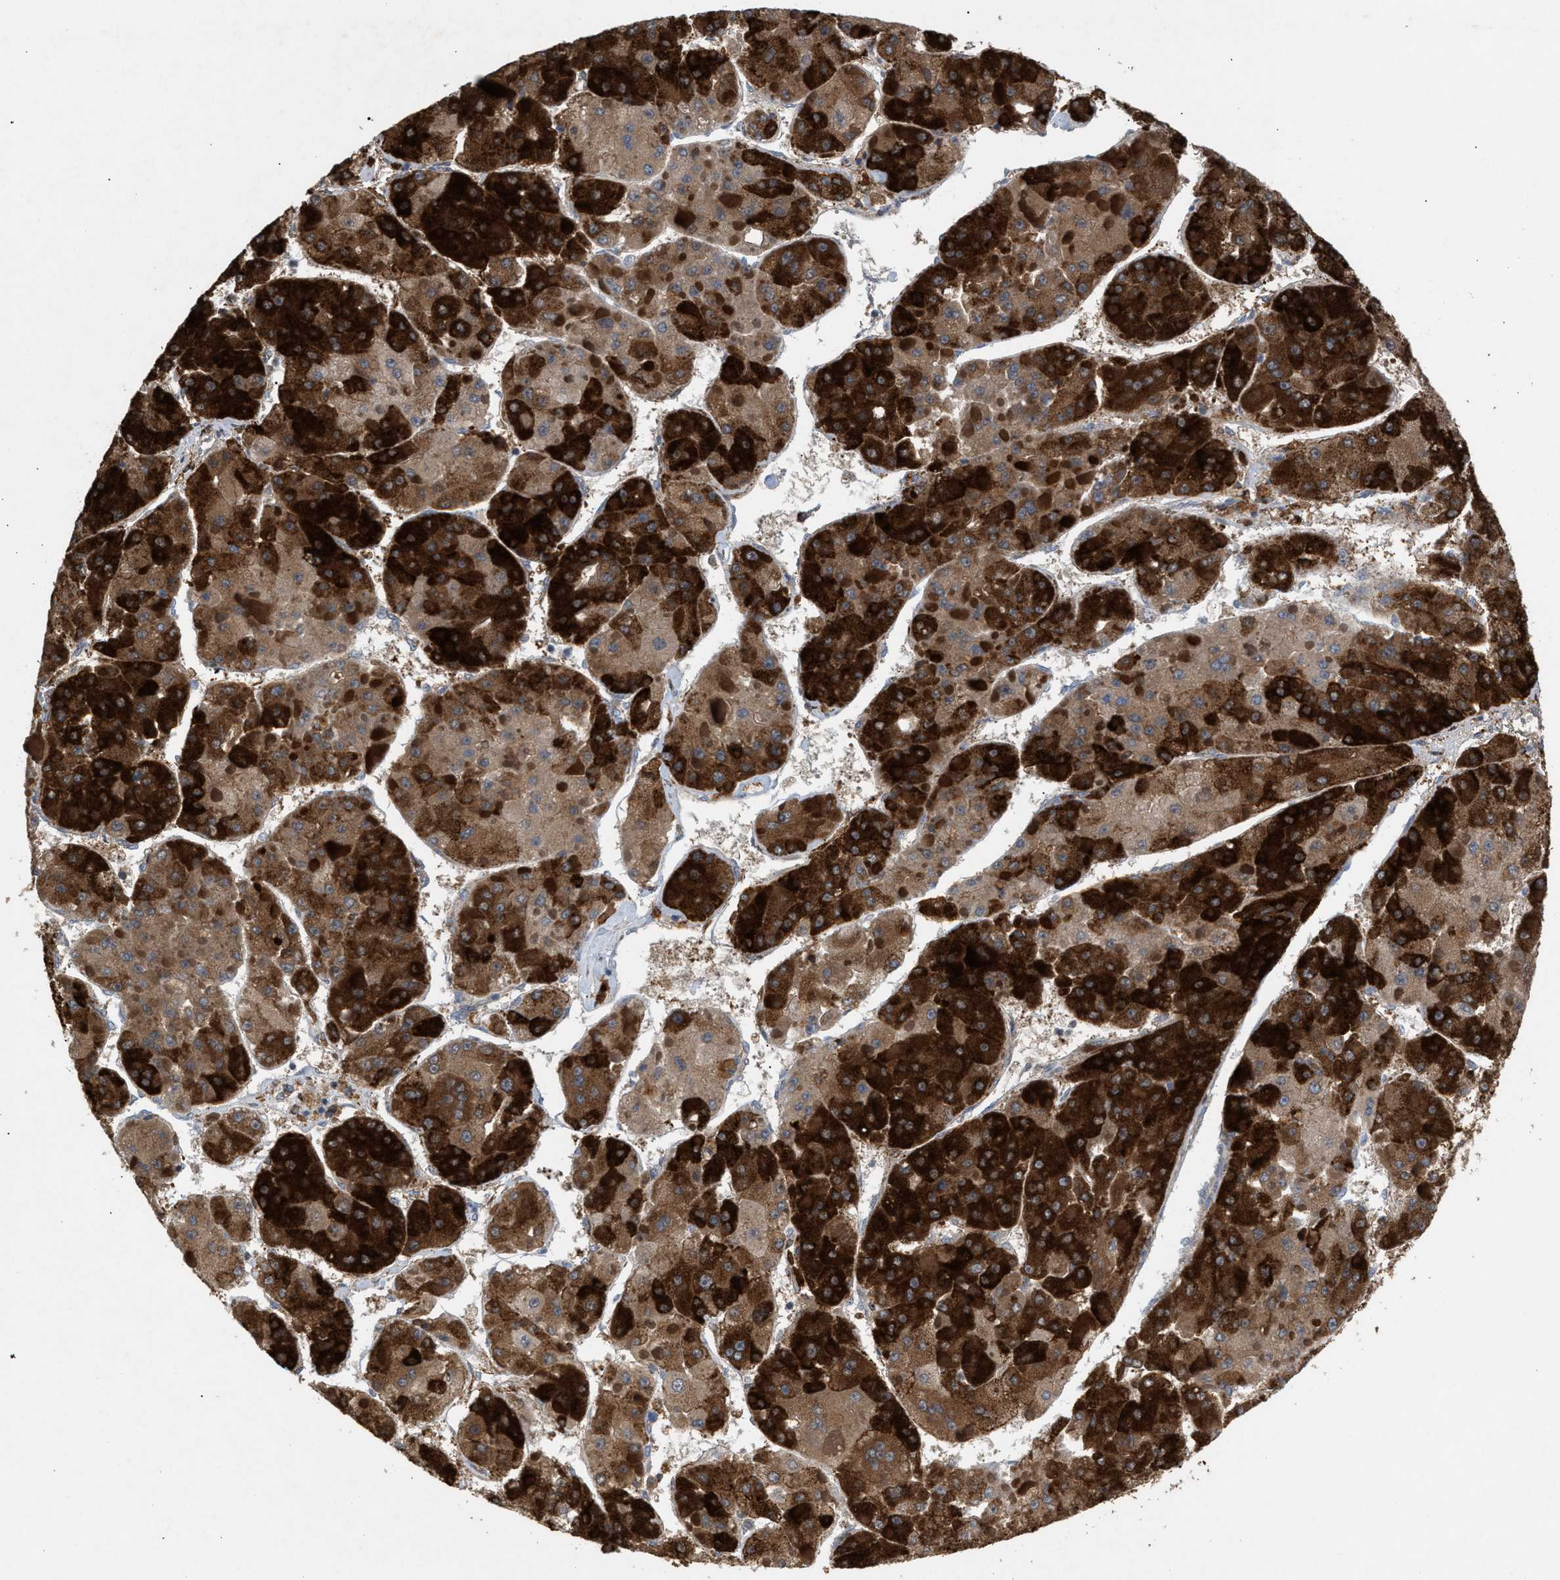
{"staining": {"intensity": "strong", "quantity": ">75%", "location": "cytoplasmic/membranous"}, "tissue": "liver cancer", "cell_type": "Tumor cells", "image_type": "cancer", "snomed": [{"axis": "morphology", "description": "Carcinoma, Hepatocellular, NOS"}, {"axis": "topography", "description": "Liver"}], "caption": "Strong cytoplasmic/membranous staining for a protein is appreciated in about >75% of tumor cells of liver cancer using immunohistochemistry (IHC).", "gene": "GCC1", "patient": {"sex": "female", "age": 73}}